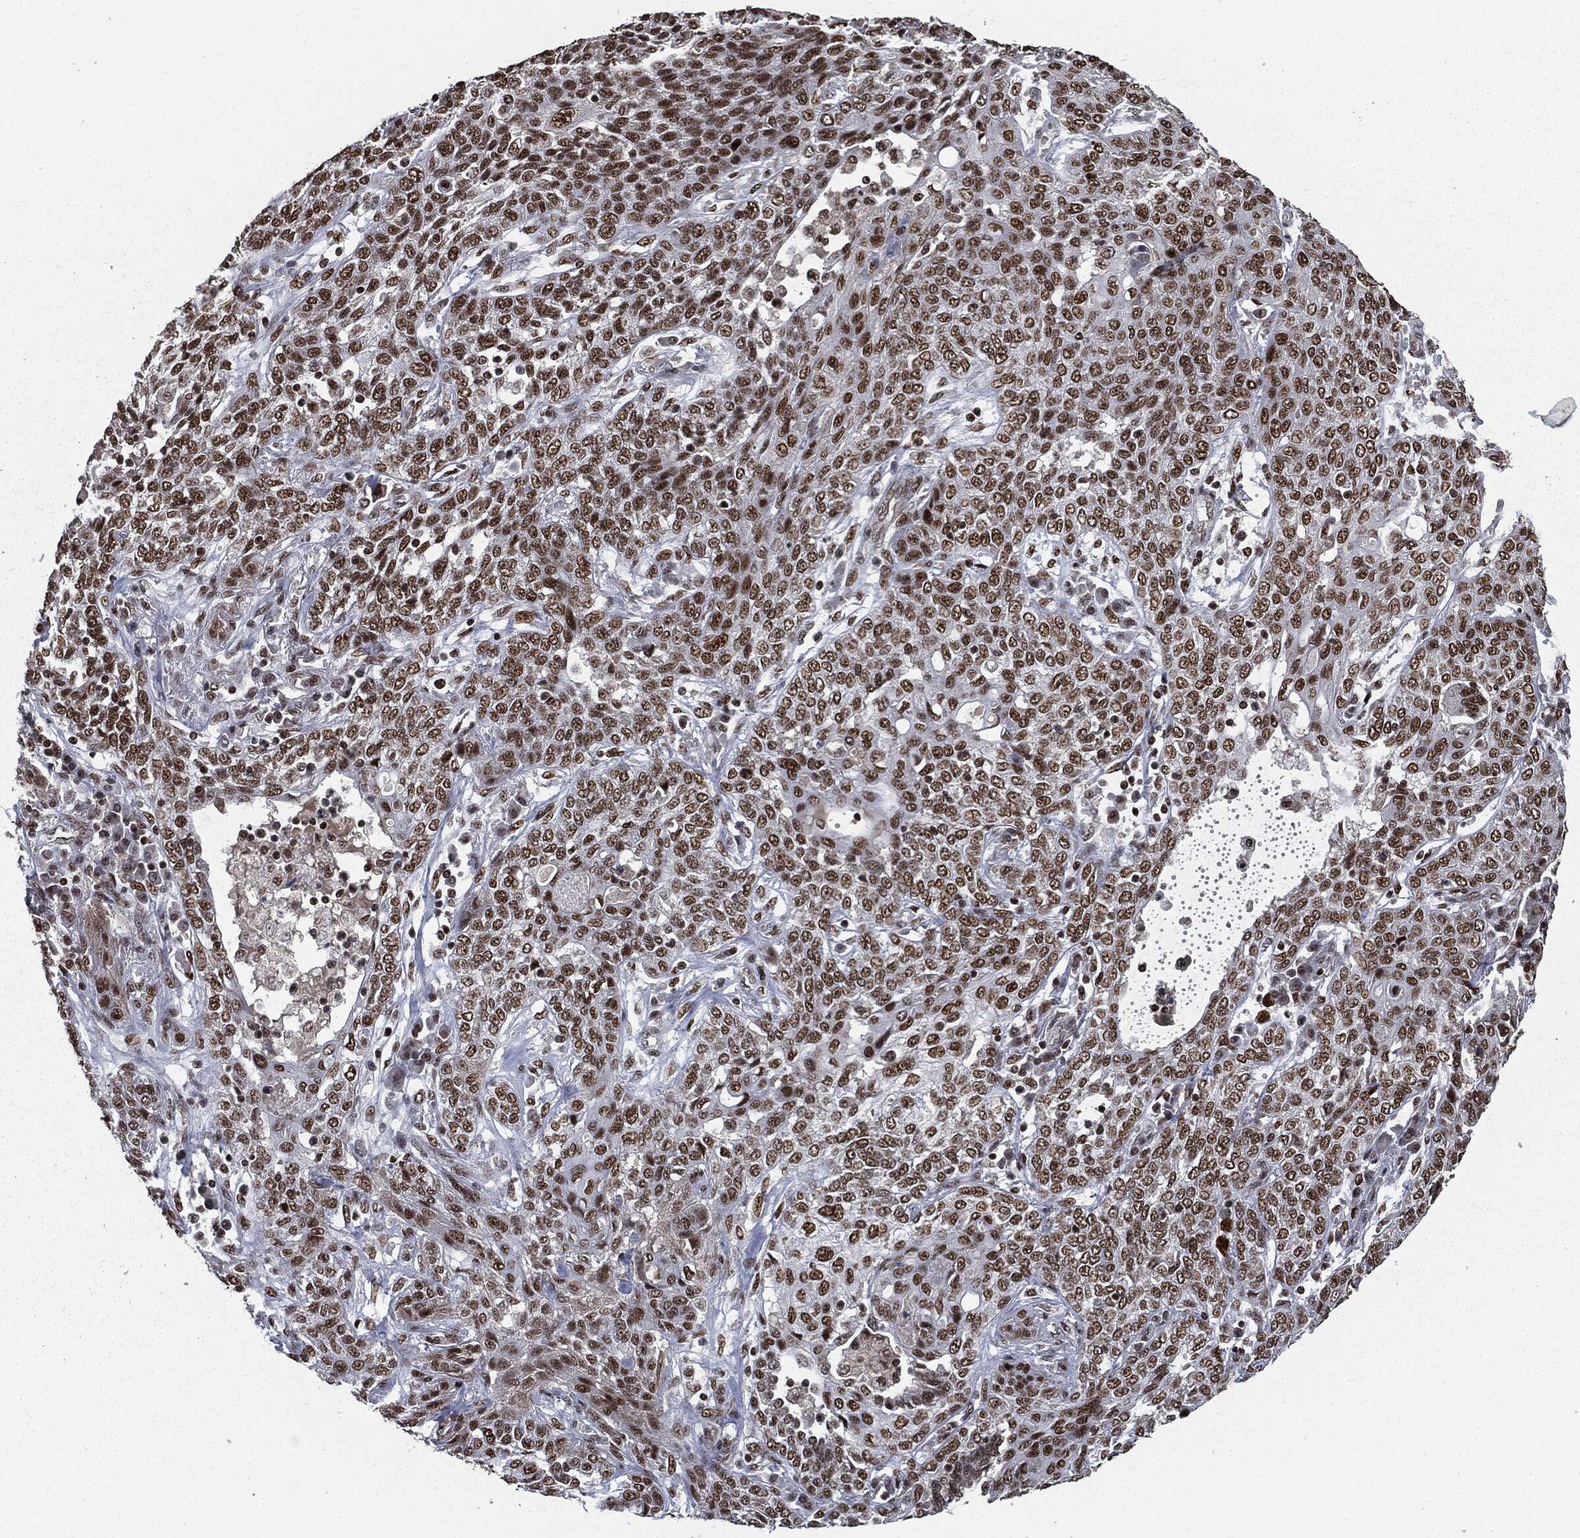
{"staining": {"intensity": "strong", "quantity": ">75%", "location": "nuclear"}, "tissue": "lung cancer", "cell_type": "Tumor cells", "image_type": "cancer", "snomed": [{"axis": "morphology", "description": "Squamous cell carcinoma, NOS"}, {"axis": "topography", "description": "Lung"}], "caption": "This image reveals immunohistochemistry staining of human lung squamous cell carcinoma, with high strong nuclear staining in approximately >75% of tumor cells.", "gene": "DPH2", "patient": {"sex": "female", "age": 70}}